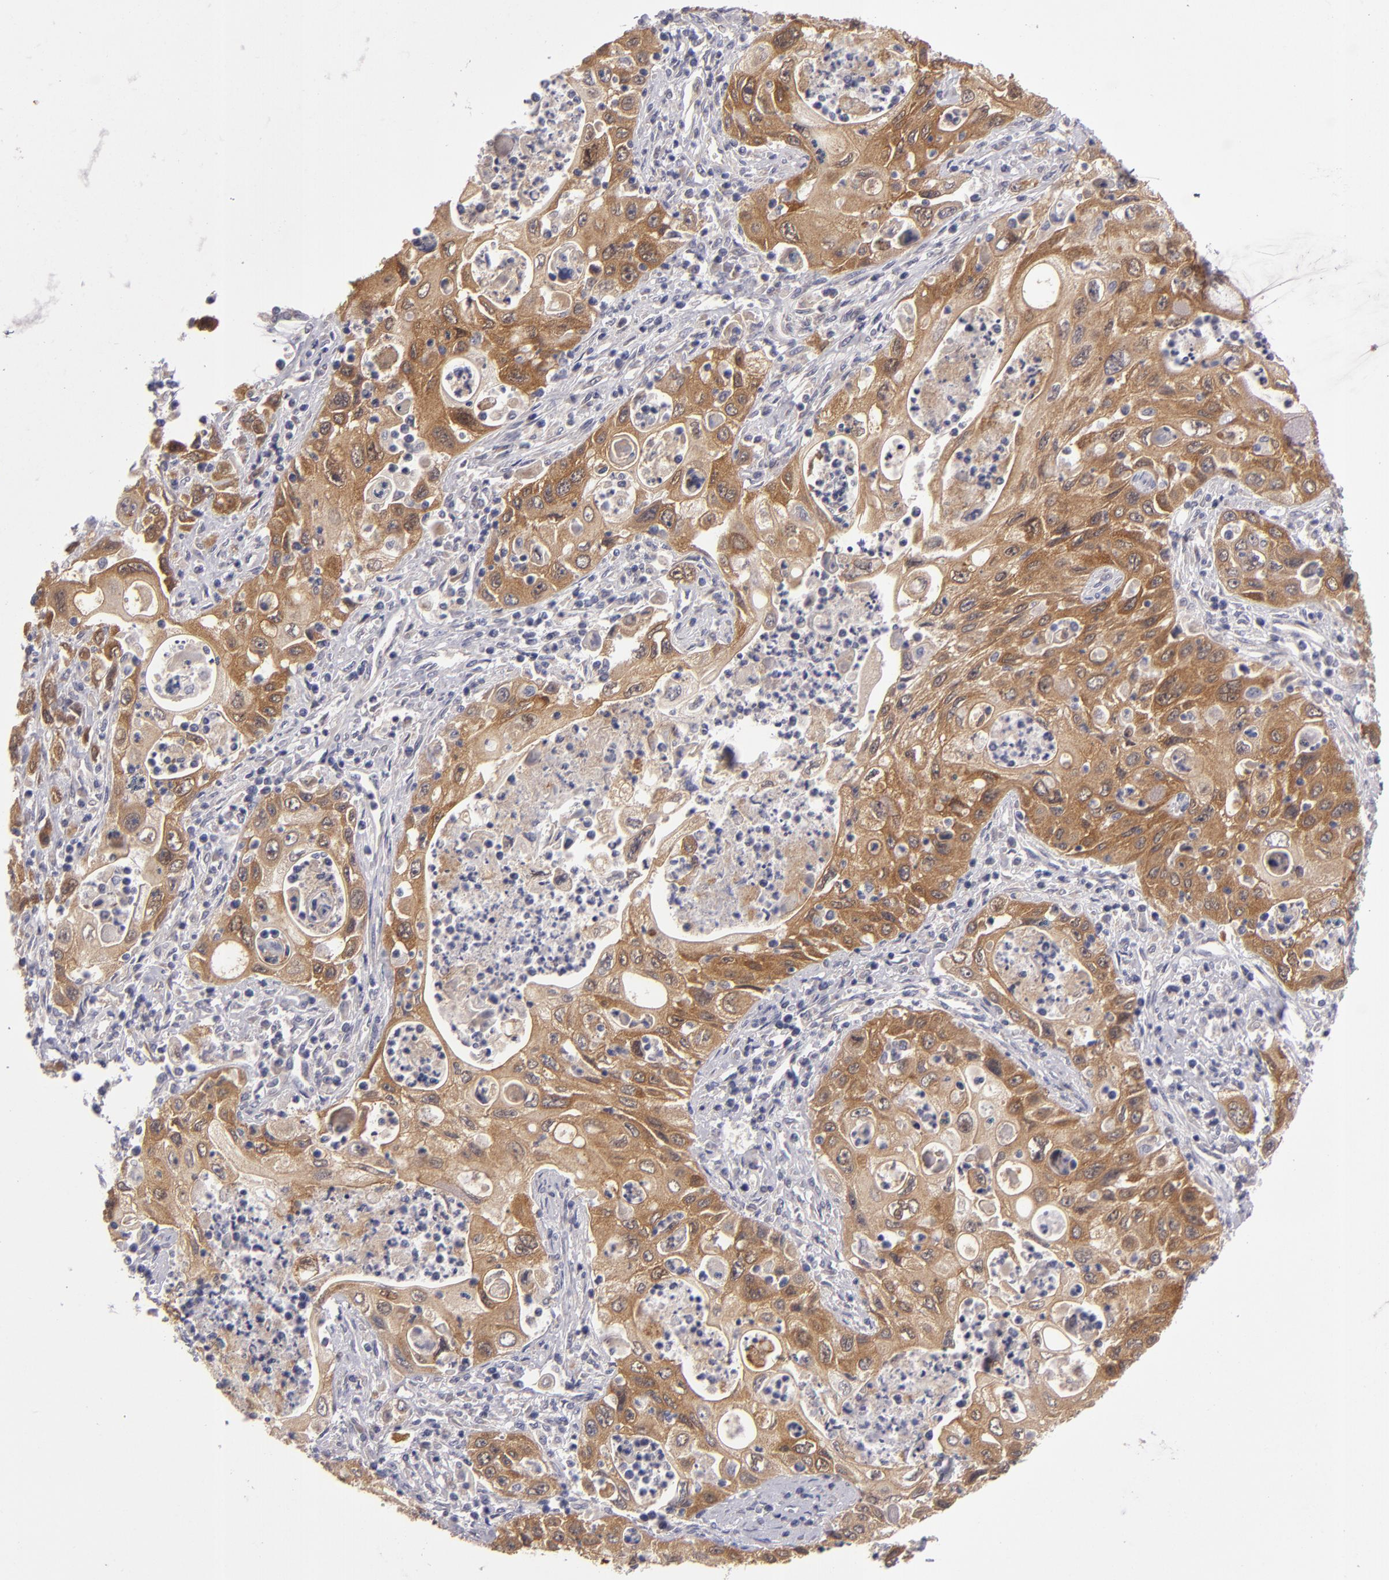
{"staining": {"intensity": "moderate", "quantity": ">75%", "location": "cytoplasmic/membranous"}, "tissue": "pancreatic cancer", "cell_type": "Tumor cells", "image_type": "cancer", "snomed": [{"axis": "morphology", "description": "Adenocarcinoma, NOS"}, {"axis": "topography", "description": "Pancreas"}], "caption": "Pancreatic adenocarcinoma stained for a protein (brown) demonstrates moderate cytoplasmic/membranous positive positivity in approximately >75% of tumor cells.", "gene": "SH2D4A", "patient": {"sex": "male", "age": 70}}